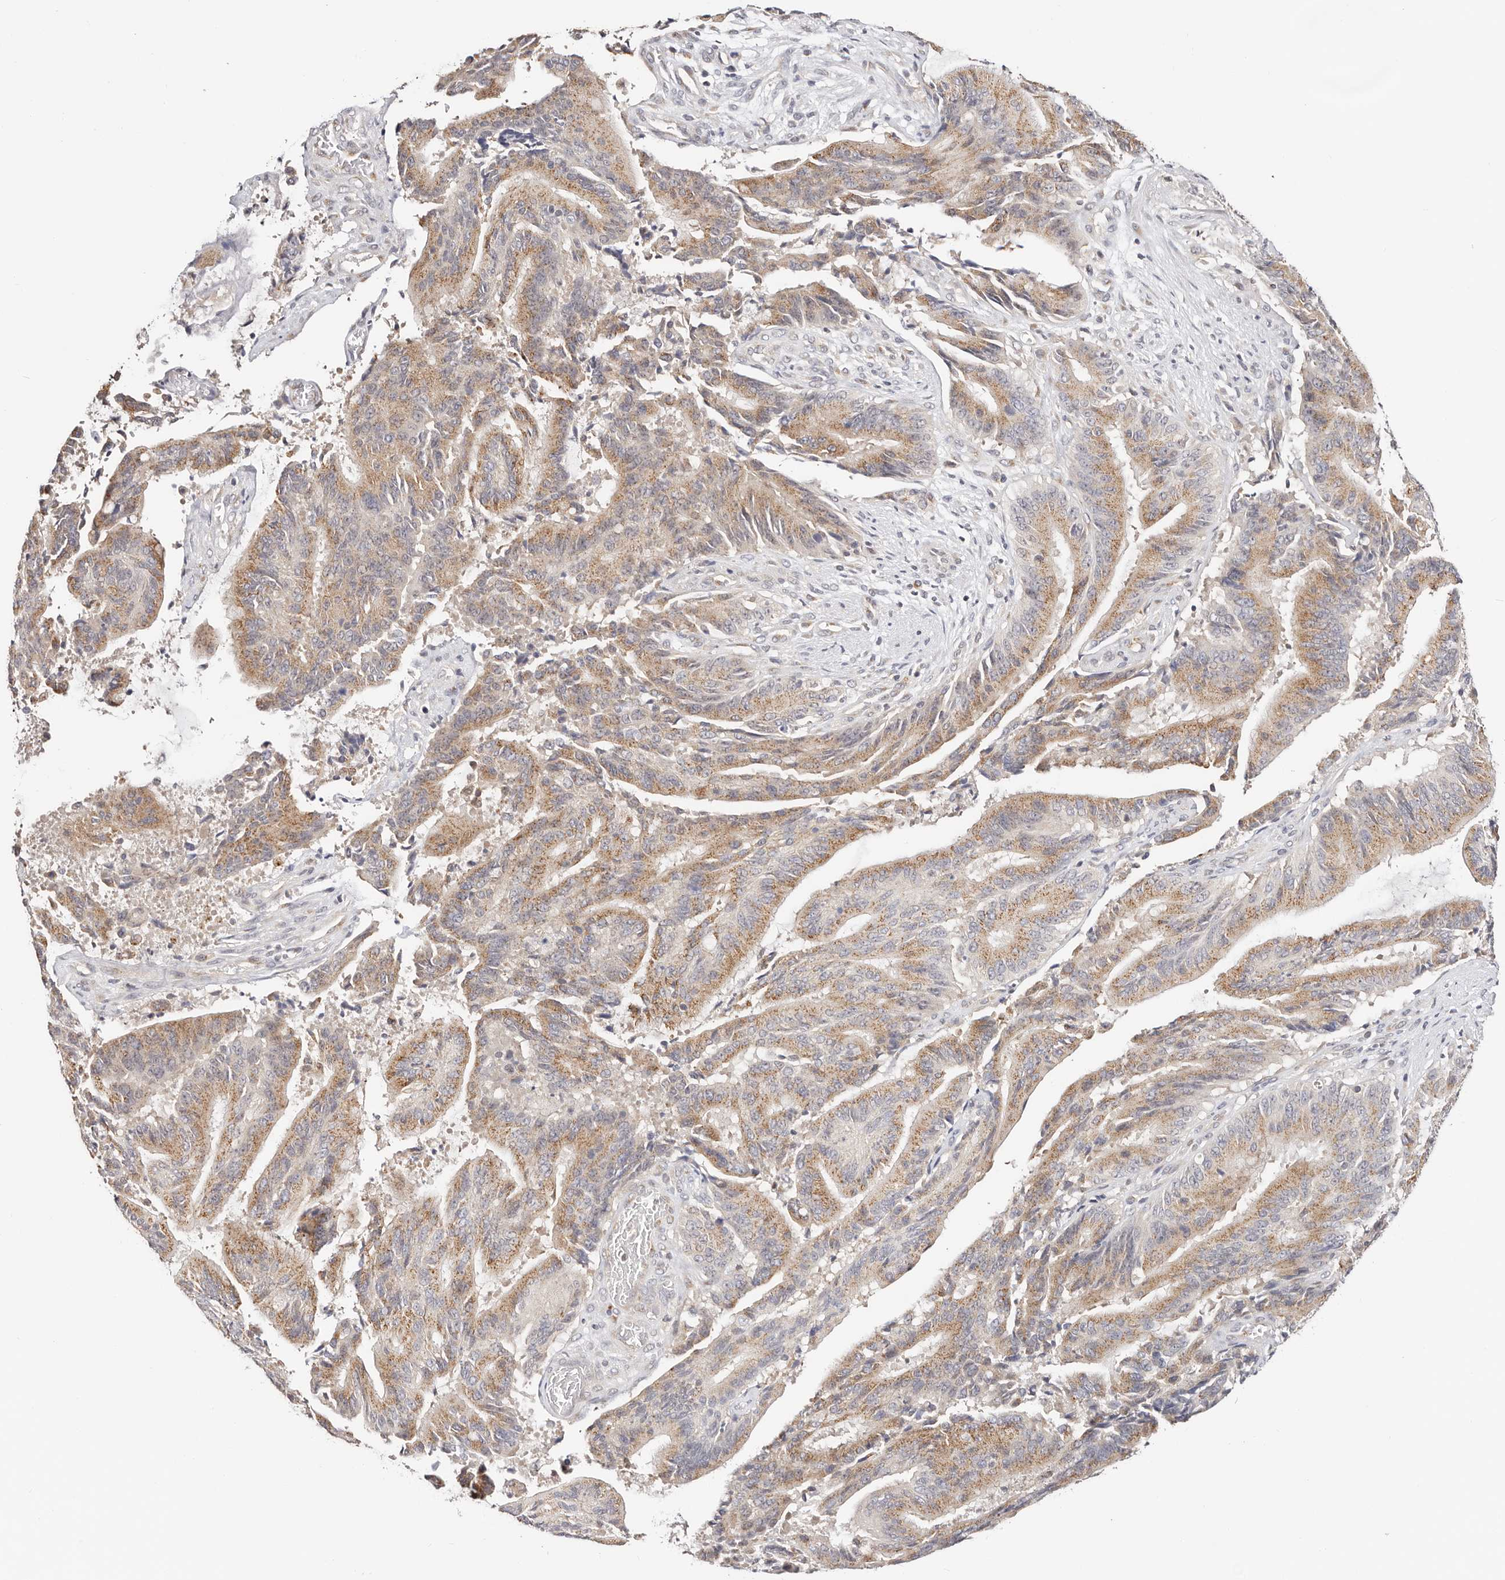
{"staining": {"intensity": "moderate", "quantity": ">75%", "location": "cytoplasmic/membranous"}, "tissue": "liver cancer", "cell_type": "Tumor cells", "image_type": "cancer", "snomed": [{"axis": "morphology", "description": "Normal tissue, NOS"}, {"axis": "morphology", "description": "Cholangiocarcinoma"}, {"axis": "topography", "description": "Liver"}, {"axis": "topography", "description": "Peripheral nerve tissue"}], "caption": "The photomicrograph displays a brown stain indicating the presence of a protein in the cytoplasmic/membranous of tumor cells in cholangiocarcinoma (liver).", "gene": "VIPAS39", "patient": {"sex": "female", "age": 73}}